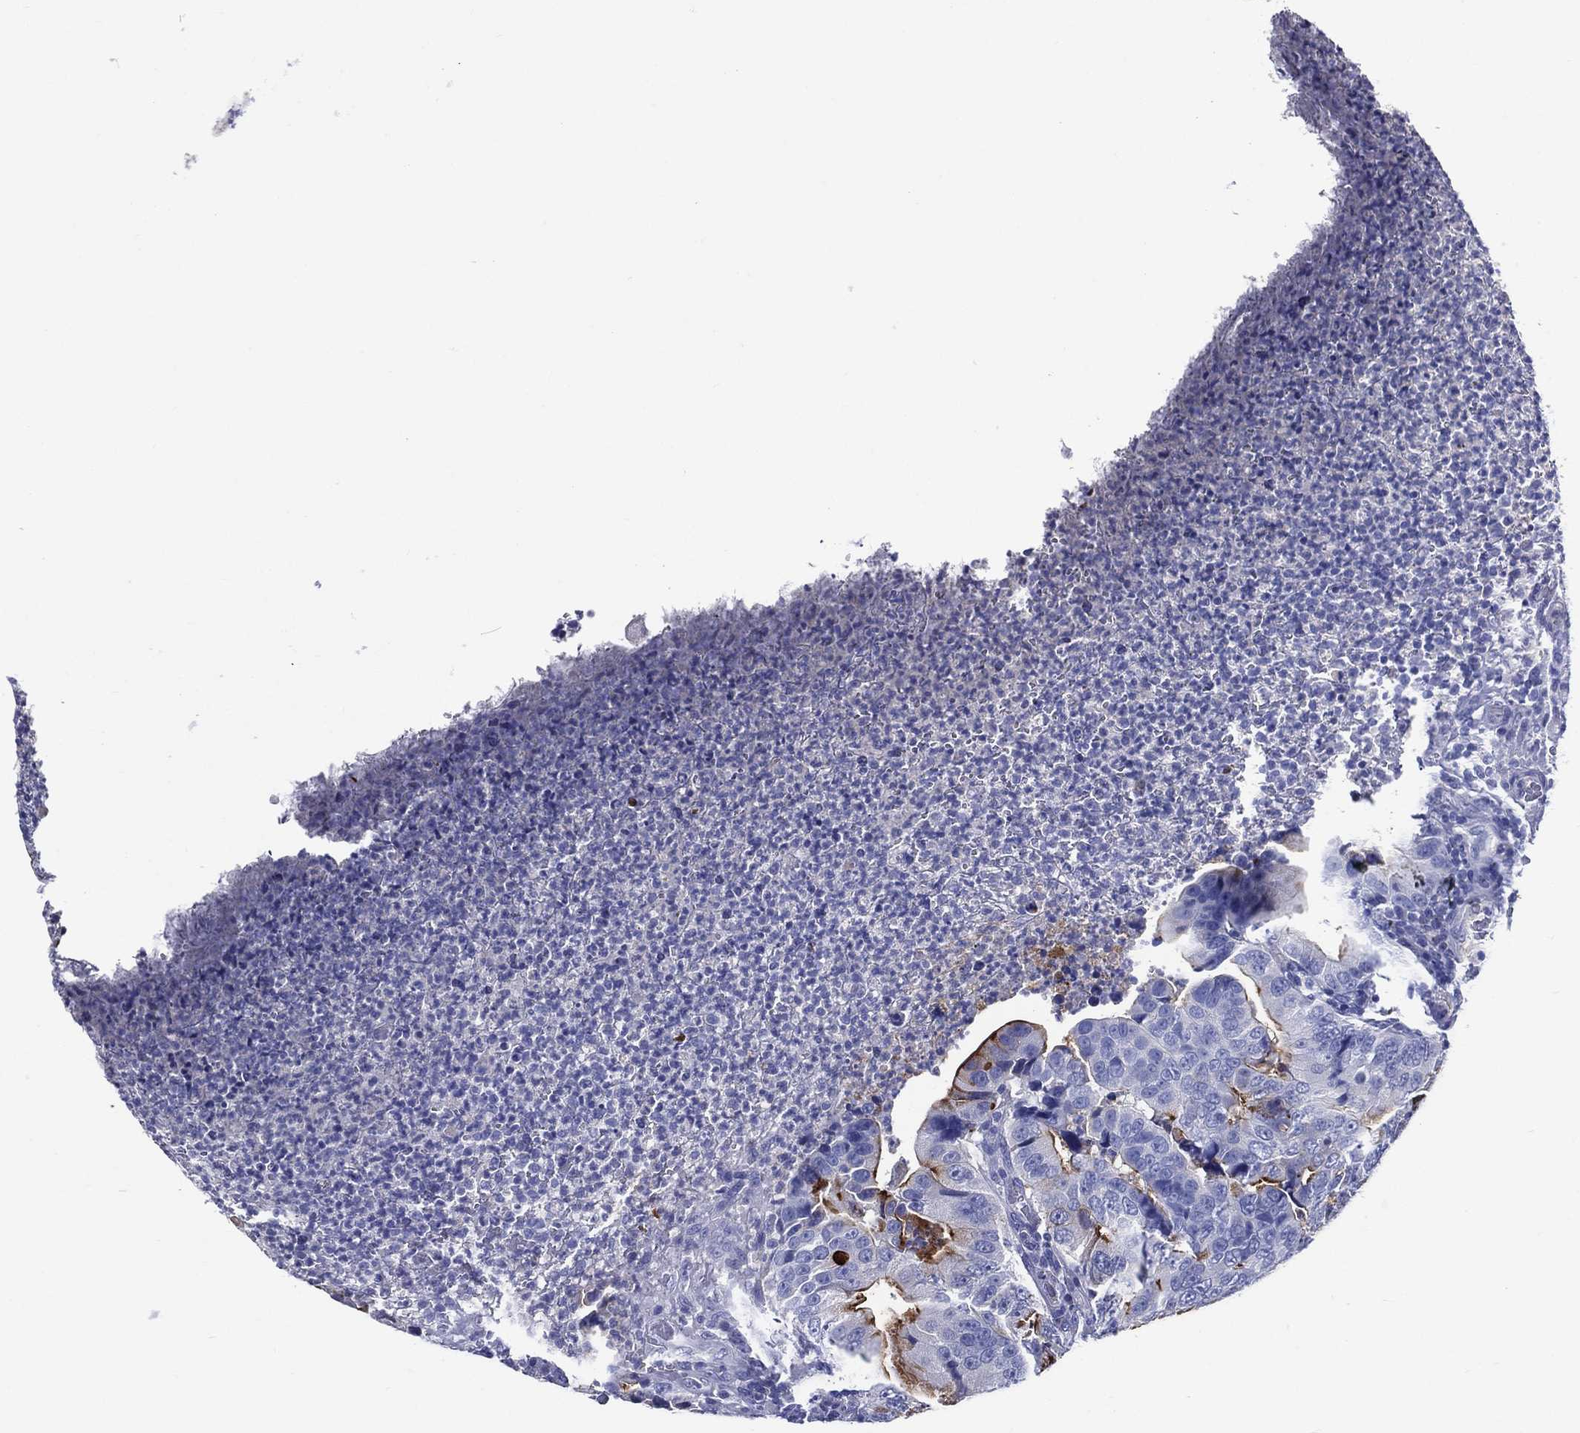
{"staining": {"intensity": "strong", "quantity": "<25%", "location": "cytoplasmic/membranous"}, "tissue": "colorectal cancer", "cell_type": "Tumor cells", "image_type": "cancer", "snomed": [{"axis": "morphology", "description": "Adenocarcinoma, NOS"}, {"axis": "topography", "description": "Colon"}], "caption": "Immunohistochemical staining of colorectal adenocarcinoma displays strong cytoplasmic/membranous protein positivity in about <25% of tumor cells. (IHC, brightfield microscopy, high magnification).", "gene": "ACE2", "patient": {"sex": "female", "age": 72}}